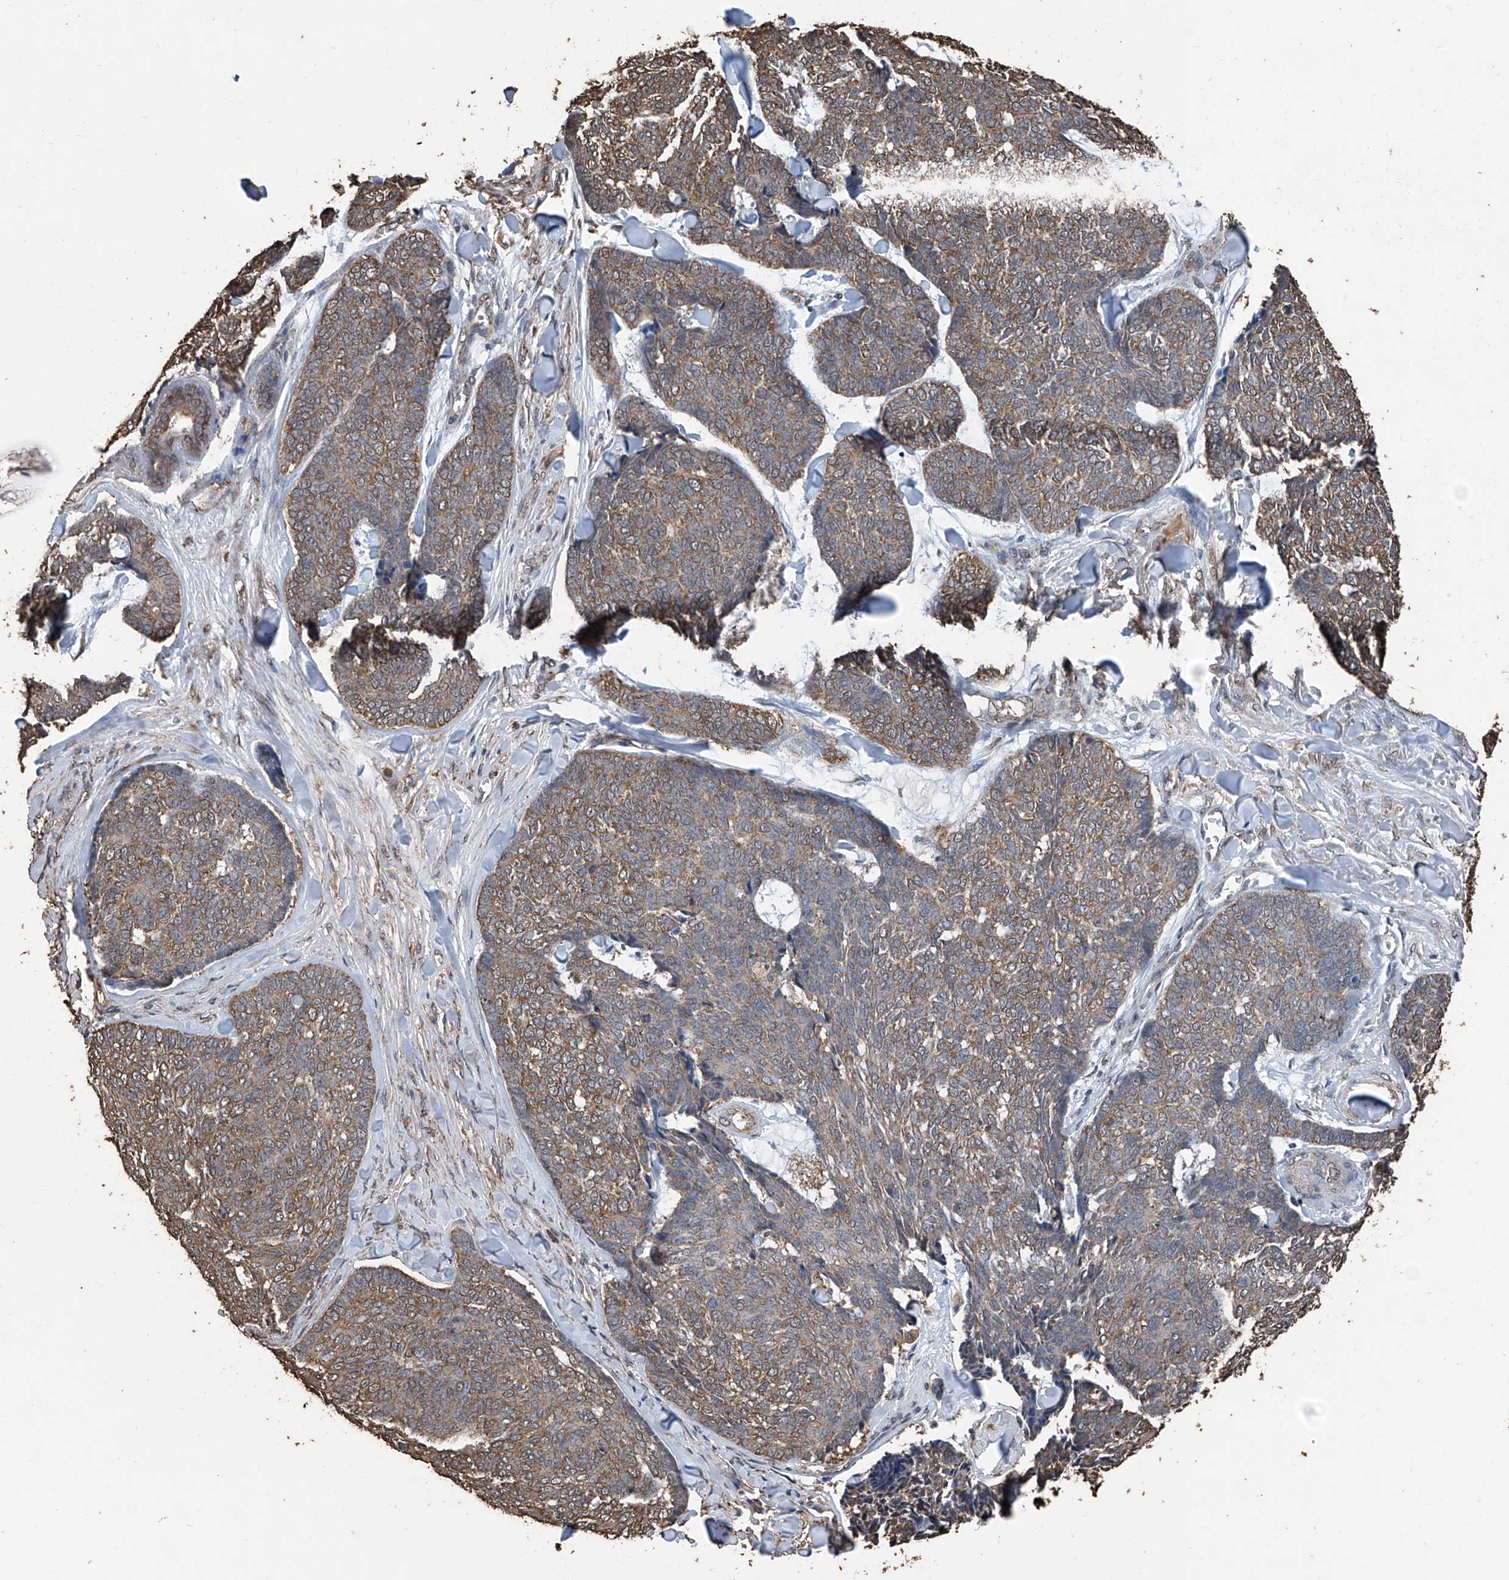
{"staining": {"intensity": "moderate", "quantity": ">75%", "location": "cytoplasmic/membranous"}, "tissue": "skin cancer", "cell_type": "Tumor cells", "image_type": "cancer", "snomed": [{"axis": "morphology", "description": "Basal cell carcinoma"}, {"axis": "topography", "description": "Skin"}], "caption": "This image shows skin basal cell carcinoma stained with immunohistochemistry to label a protein in brown. The cytoplasmic/membranous of tumor cells show moderate positivity for the protein. Nuclei are counter-stained blue.", "gene": "STARD7", "patient": {"sex": "male", "age": 84}}